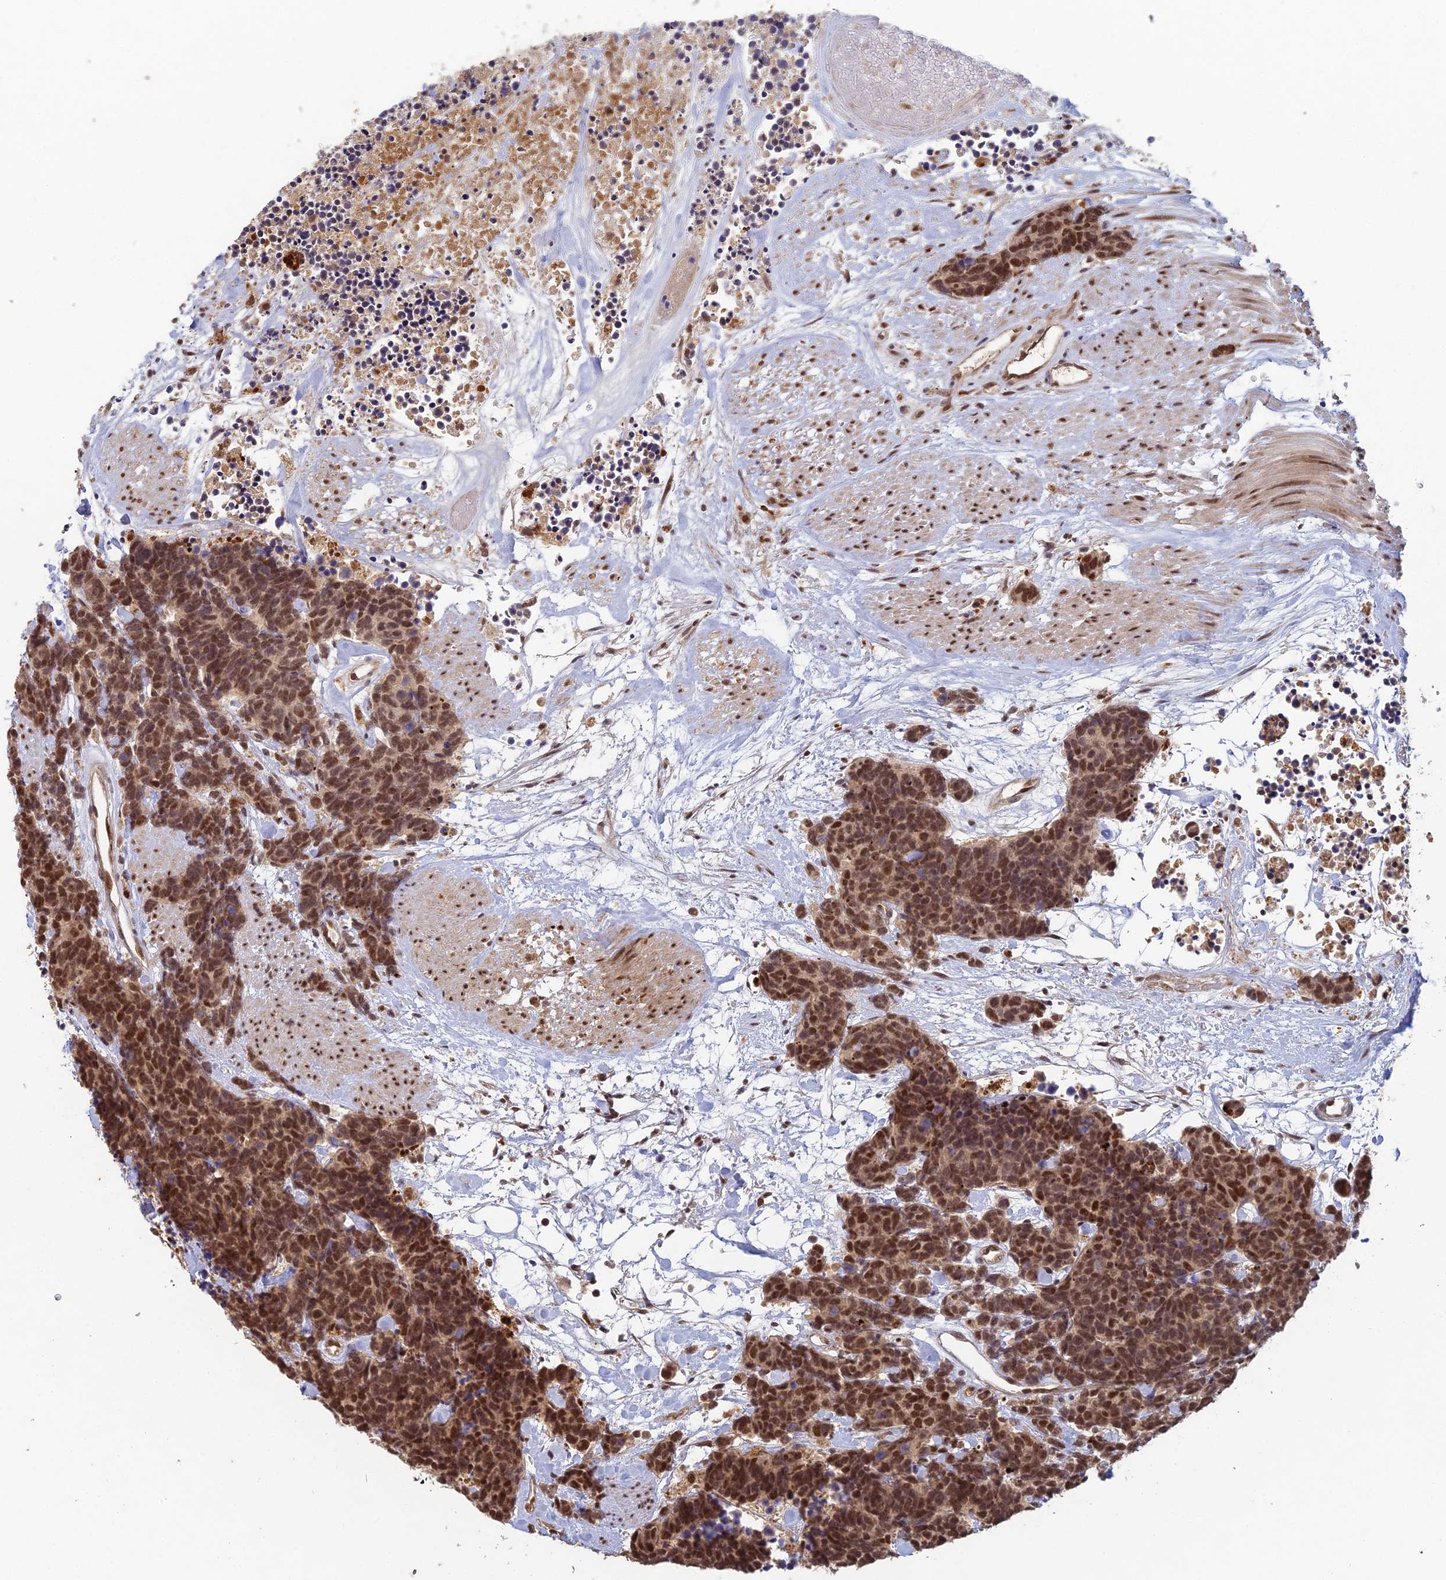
{"staining": {"intensity": "moderate", "quantity": ">75%", "location": "nuclear"}, "tissue": "carcinoid", "cell_type": "Tumor cells", "image_type": "cancer", "snomed": [{"axis": "morphology", "description": "Carcinoma, NOS"}, {"axis": "morphology", "description": "Carcinoid, malignant, NOS"}, {"axis": "topography", "description": "Urinary bladder"}], "caption": "A medium amount of moderate nuclear positivity is appreciated in approximately >75% of tumor cells in carcinoid tissue.", "gene": "RANBP3", "patient": {"sex": "male", "age": 57}}